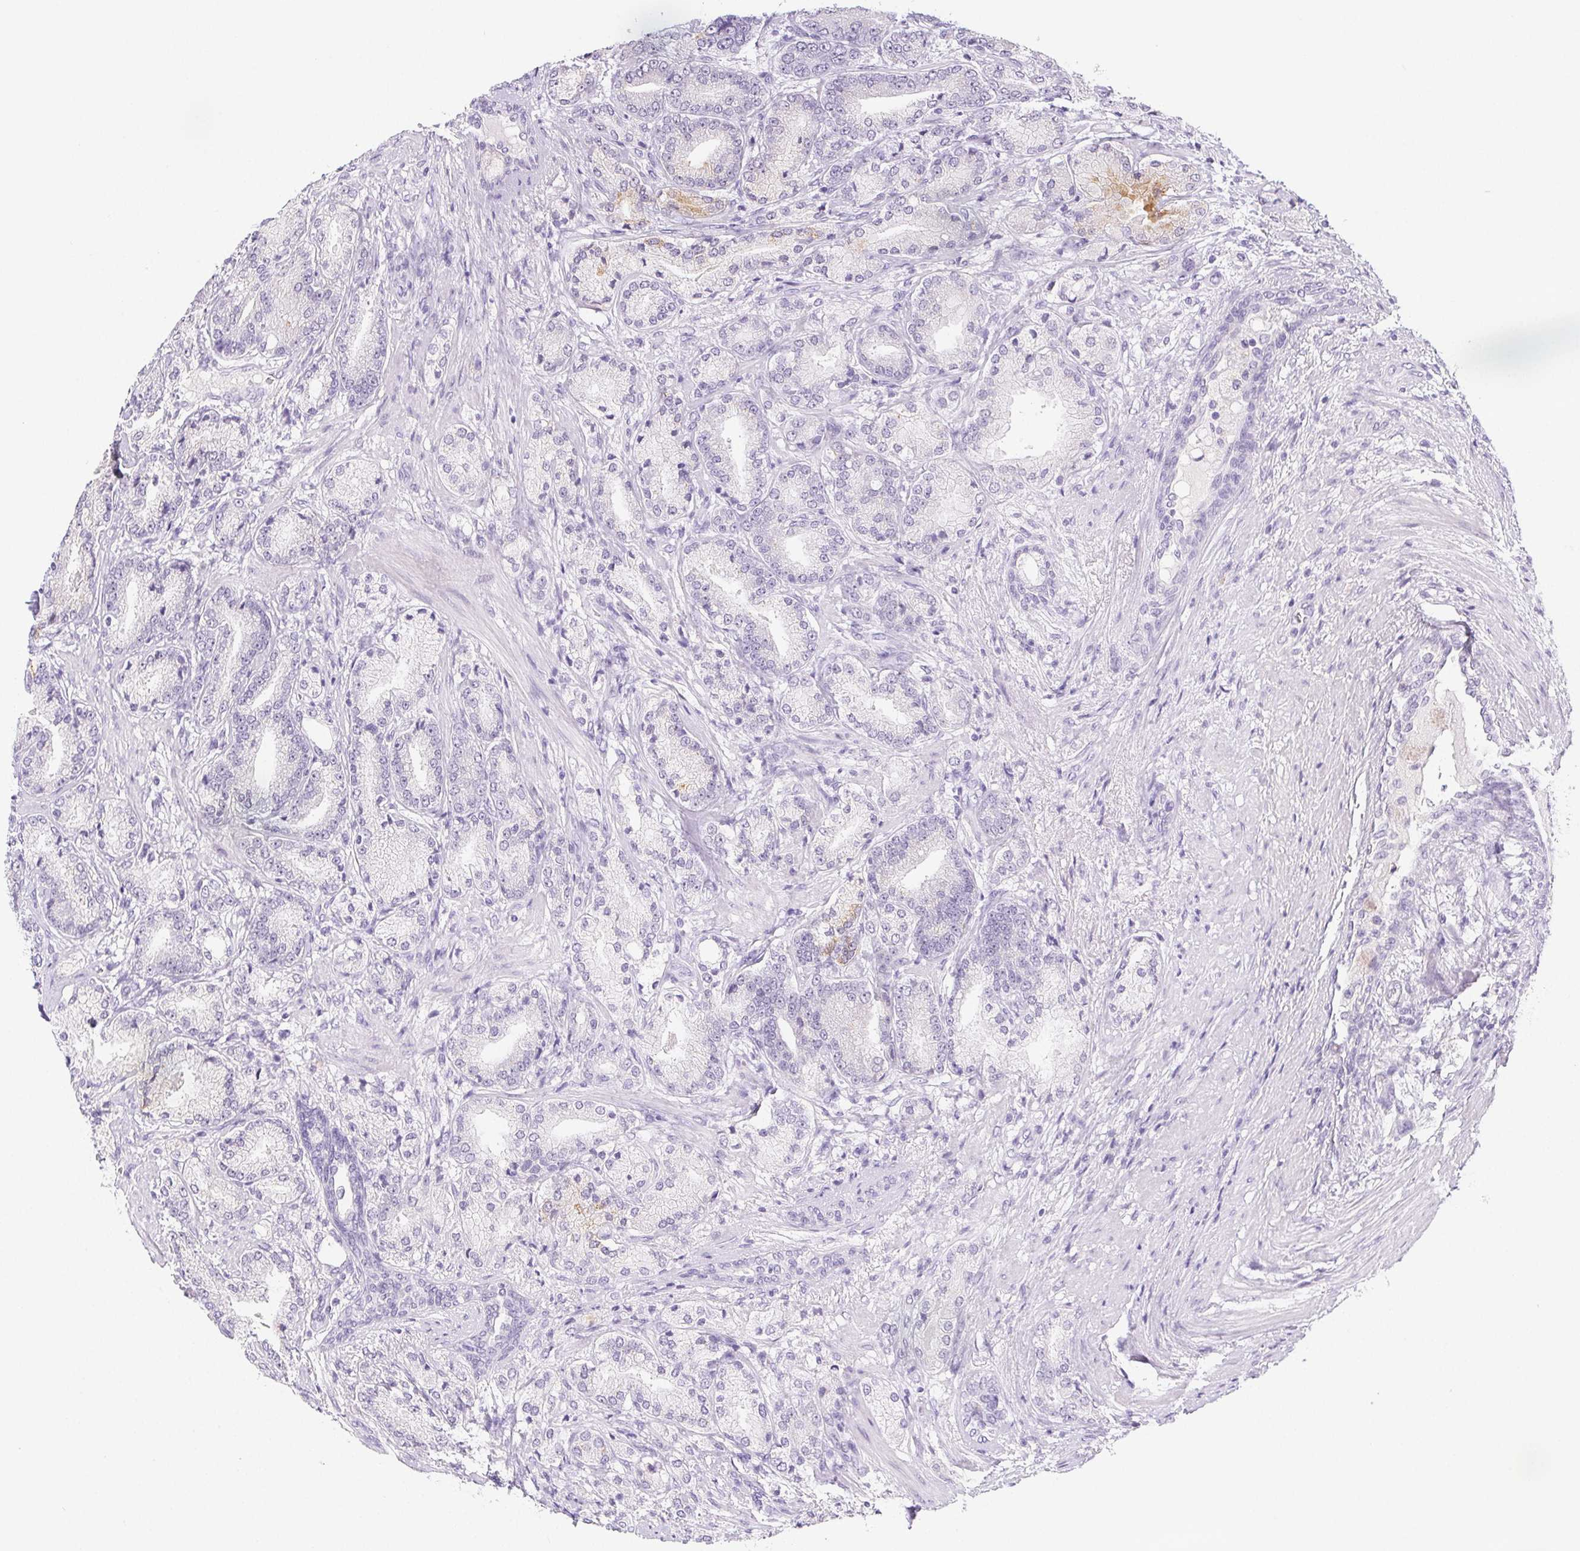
{"staining": {"intensity": "negative", "quantity": "none", "location": "none"}, "tissue": "prostate cancer", "cell_type": "Tumor cells", "image_type": "cancer", "snomed": [{"axis": "morphology", "description": "Adenocarcinoma, High grade"}, {"axis": "topography", "description": "Prostate and seminal vesicle, NOS"}], "caption": "Tumor cells show no significant protein positivity in prostate cancer.", "gene": "ST8SIA3", "patient": {"sex": "male", "age": 61}}